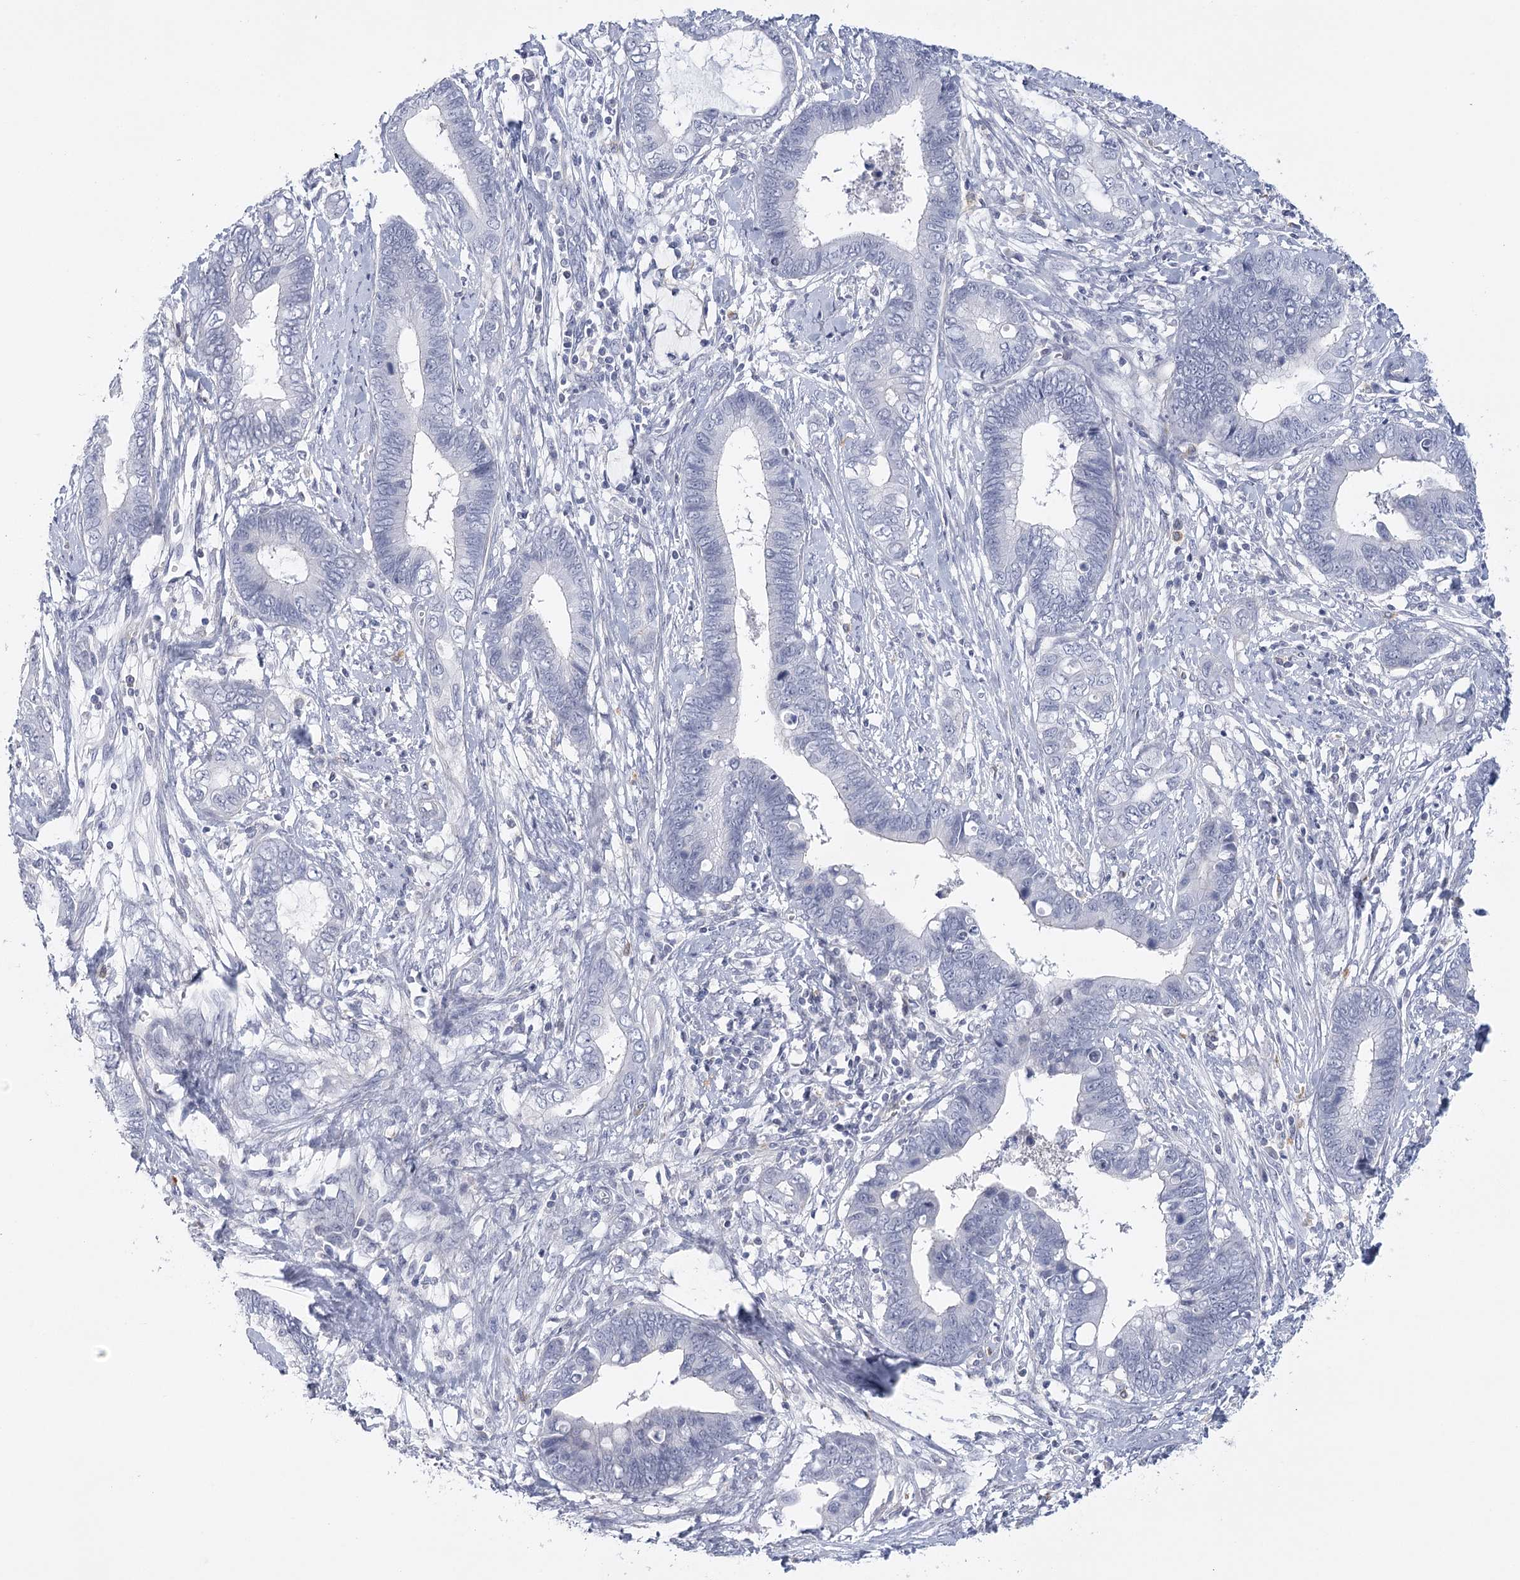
{"staining": {"intensity": "negative", "quantity": "none", "location": "none"}, "tissue": "cervical cancer", "cell_type": "Tumor cells", "image_type": "cancer", "snomed": [{"axis": "morphology", "description": "Adenocarcinoma, NOS"}, {"axis": "topography", "description": "Cervix"}], "caption": "High power microscopy photomicrograph of an IHC photomicrograph of adenocarcinoma (cervical), revealing no significant staining in tumor cells.", "gene": "FAM76B", "patient": {"sex": "female", "age": 44}}